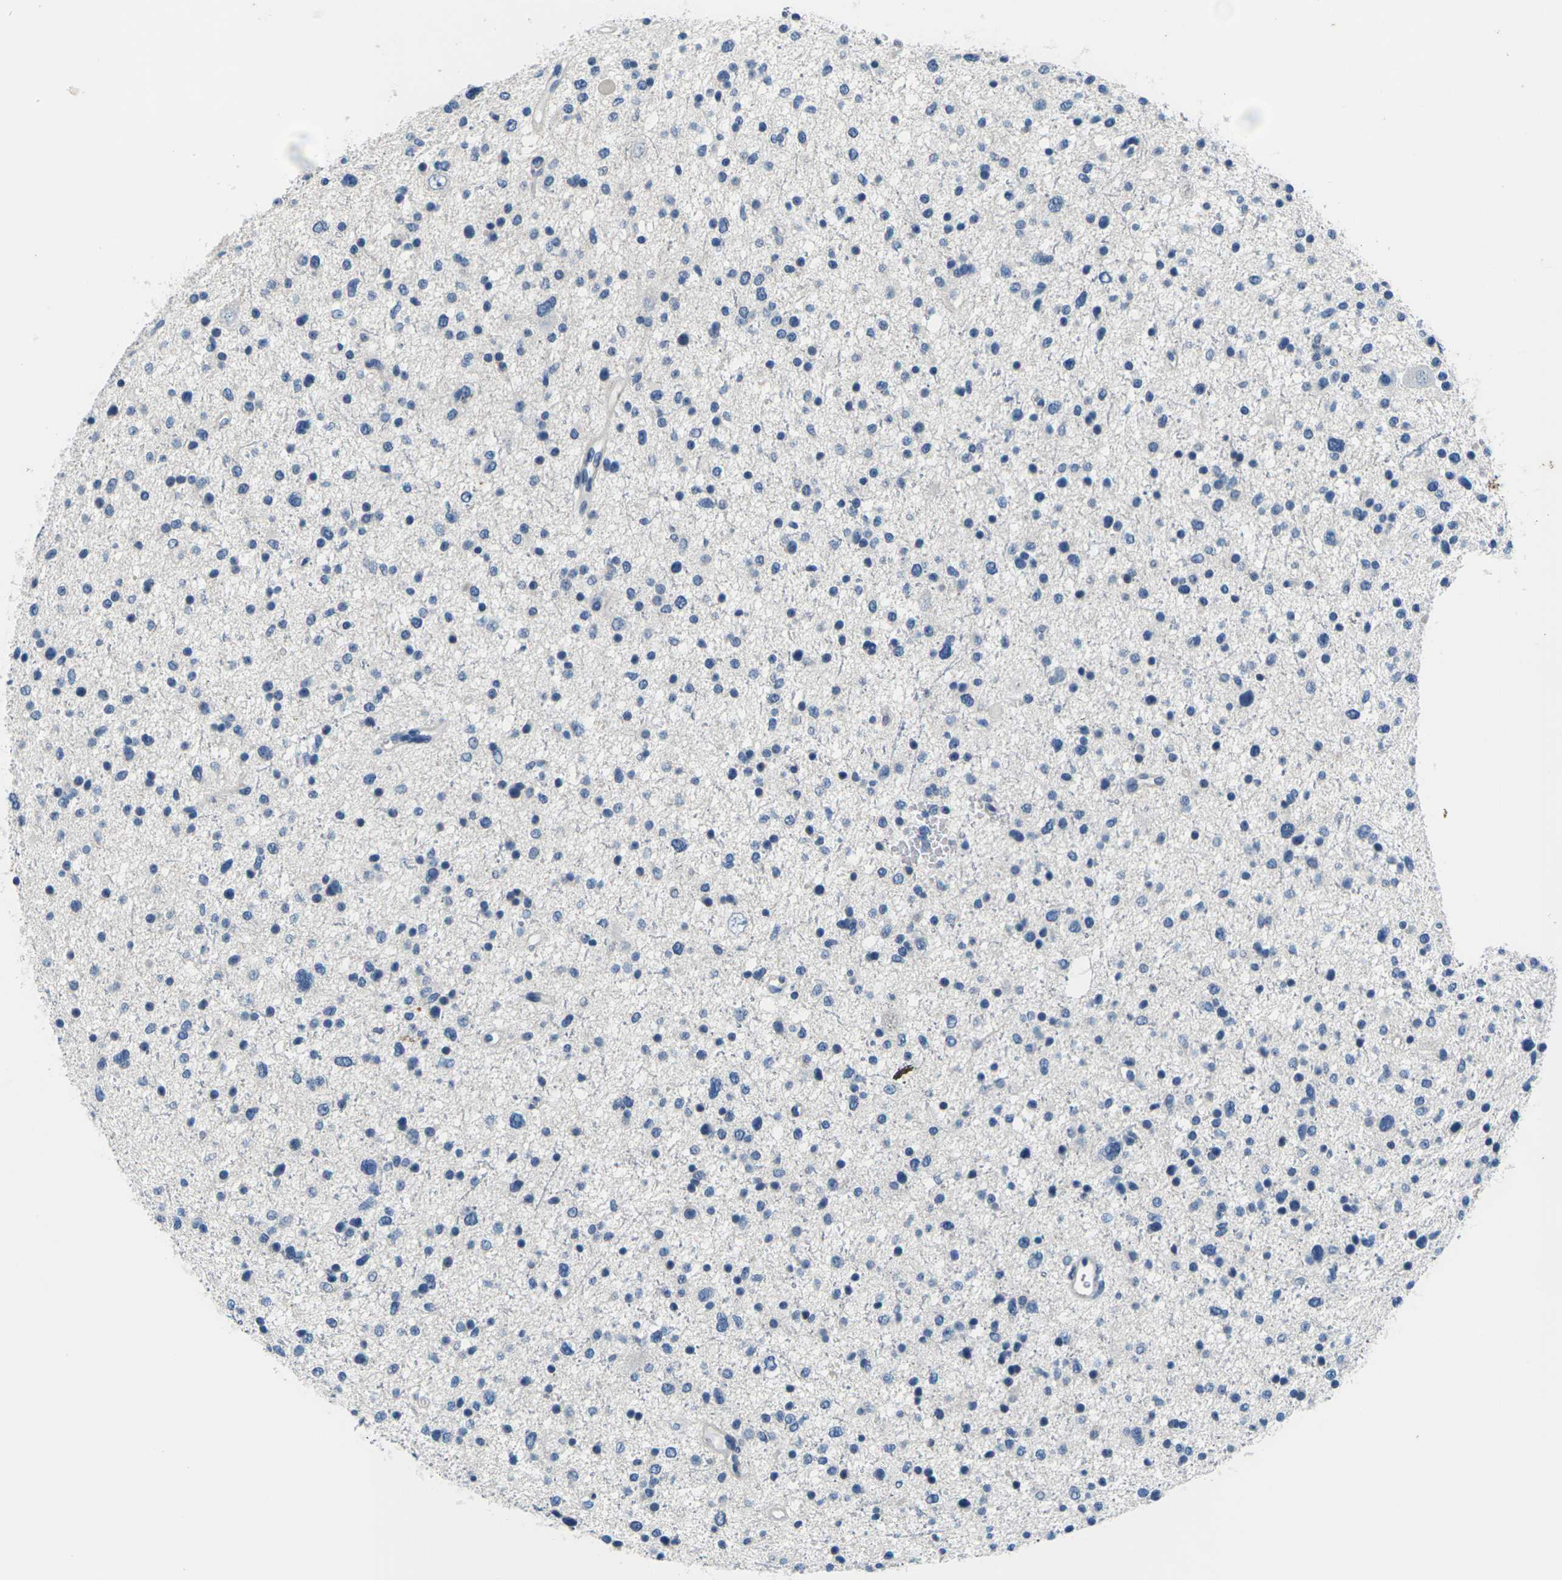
{"staining": {"intensity": "negative", "quantity": "none", "location": "none"}, "tissue": "glioma", "cell_type": "Tumor cells", "image_type": "cancer", "snomed": [{"axis": "morphology", "description": "Glioma, malignant, Low grade"}, {"axis": "topography", "description": "Brain"}], "caption": "Immunohistochemistry image of low-grade glioma (malignant) stained for a protein (brown), which displays no positivity in tumor cells.", "gene": "UMOD", "patient": {"sex": "female", "age": 37}}